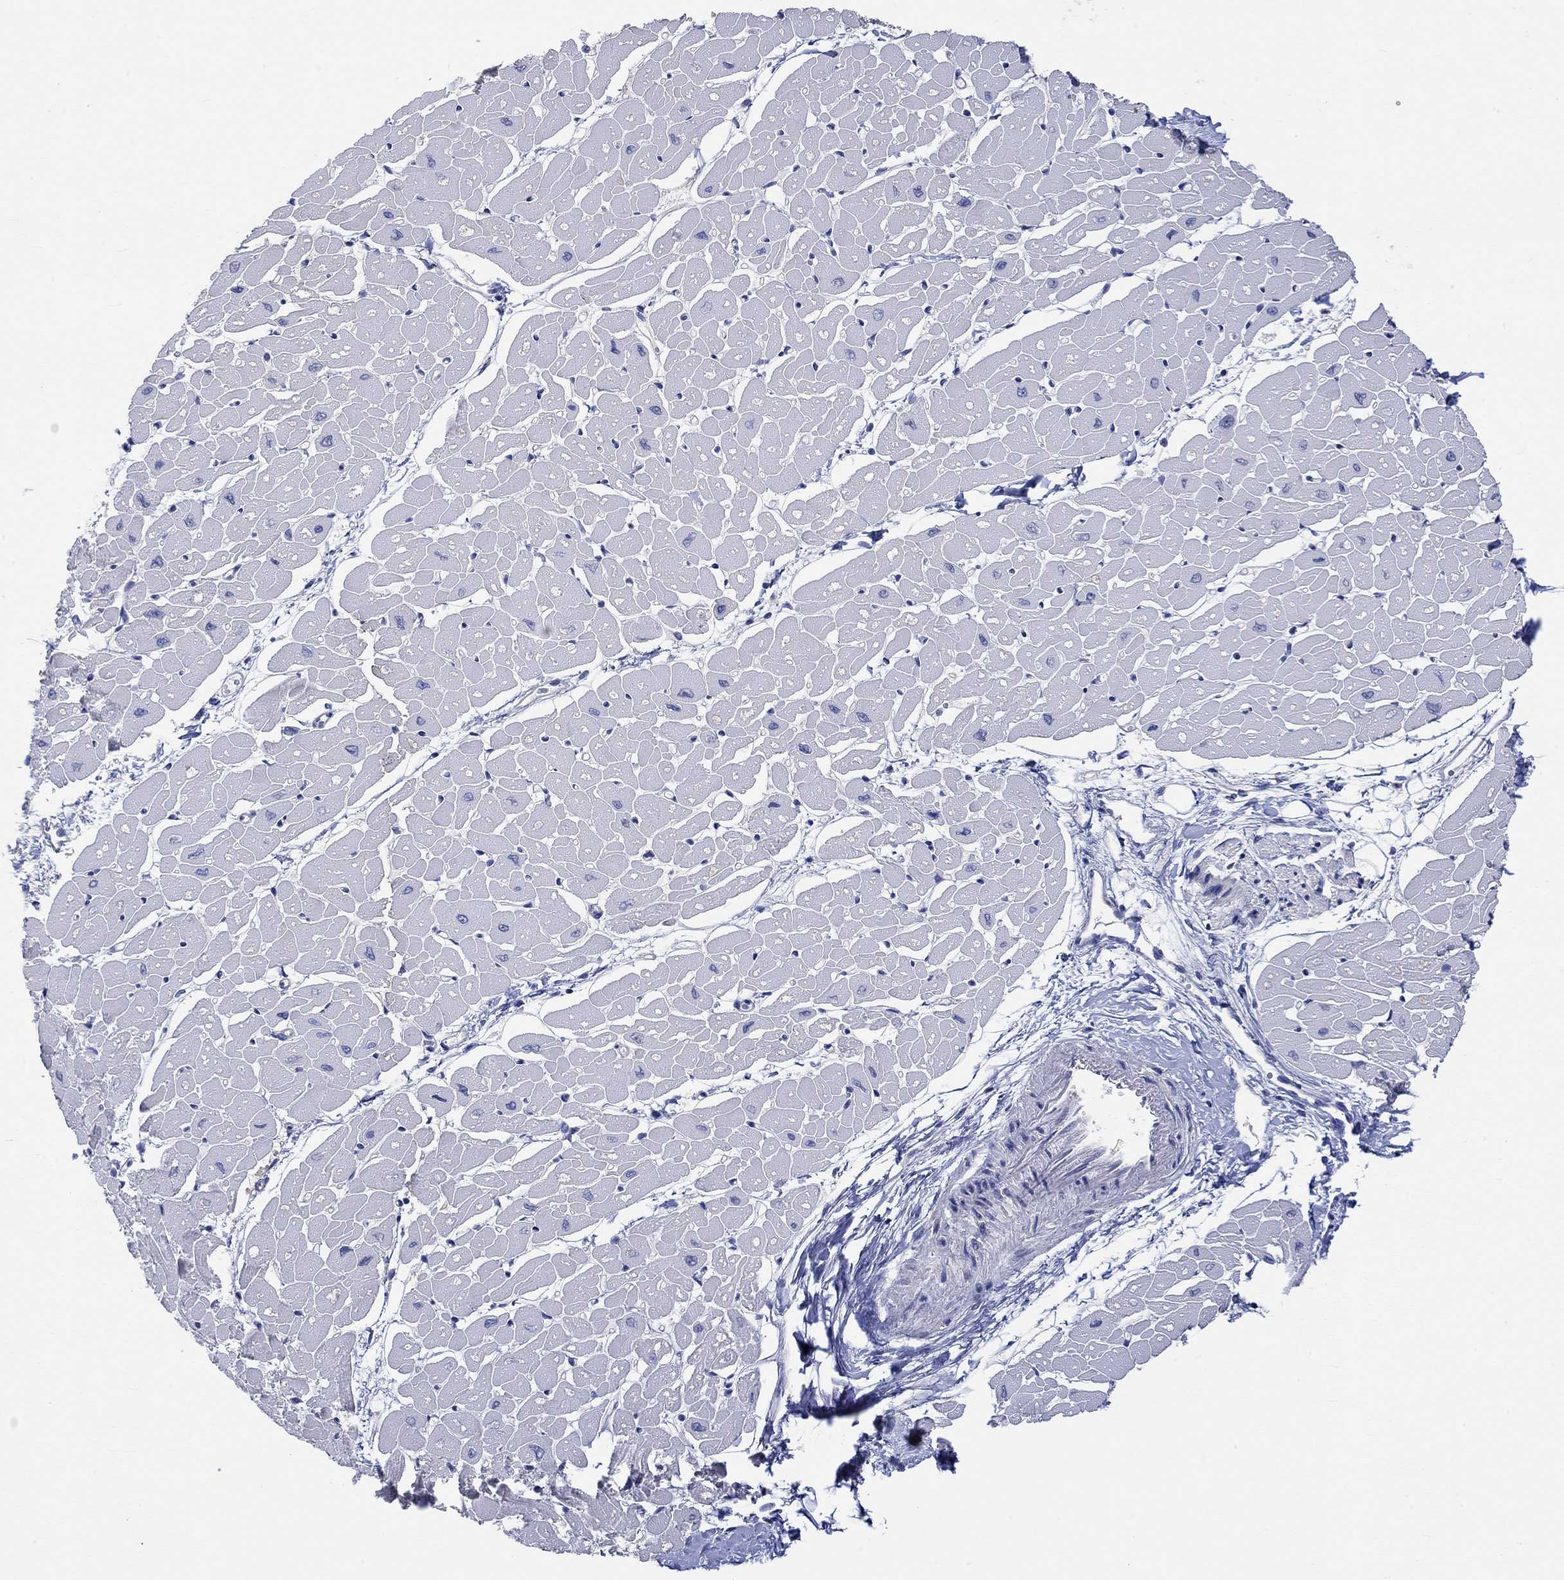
{"staining": {"intensity": "negative", "quantity": "none", "location": "none"}, "tissue": "heart muscle", "cell_type": "Cardiomyocytes", "image_type": "normal", "snomed": [{"axis": "morphology", "description": "Normal tissue, NOS"}, {"axis": "topography", "description": "Heart"}], "caption": "This is a photomicrograph of immunohistochemistry staining of unremarkable heart muscle, which shows no expression in cardiomyocytes.", "gene": "PNMA5", "patient": {"sex": "male", "age": 57}}